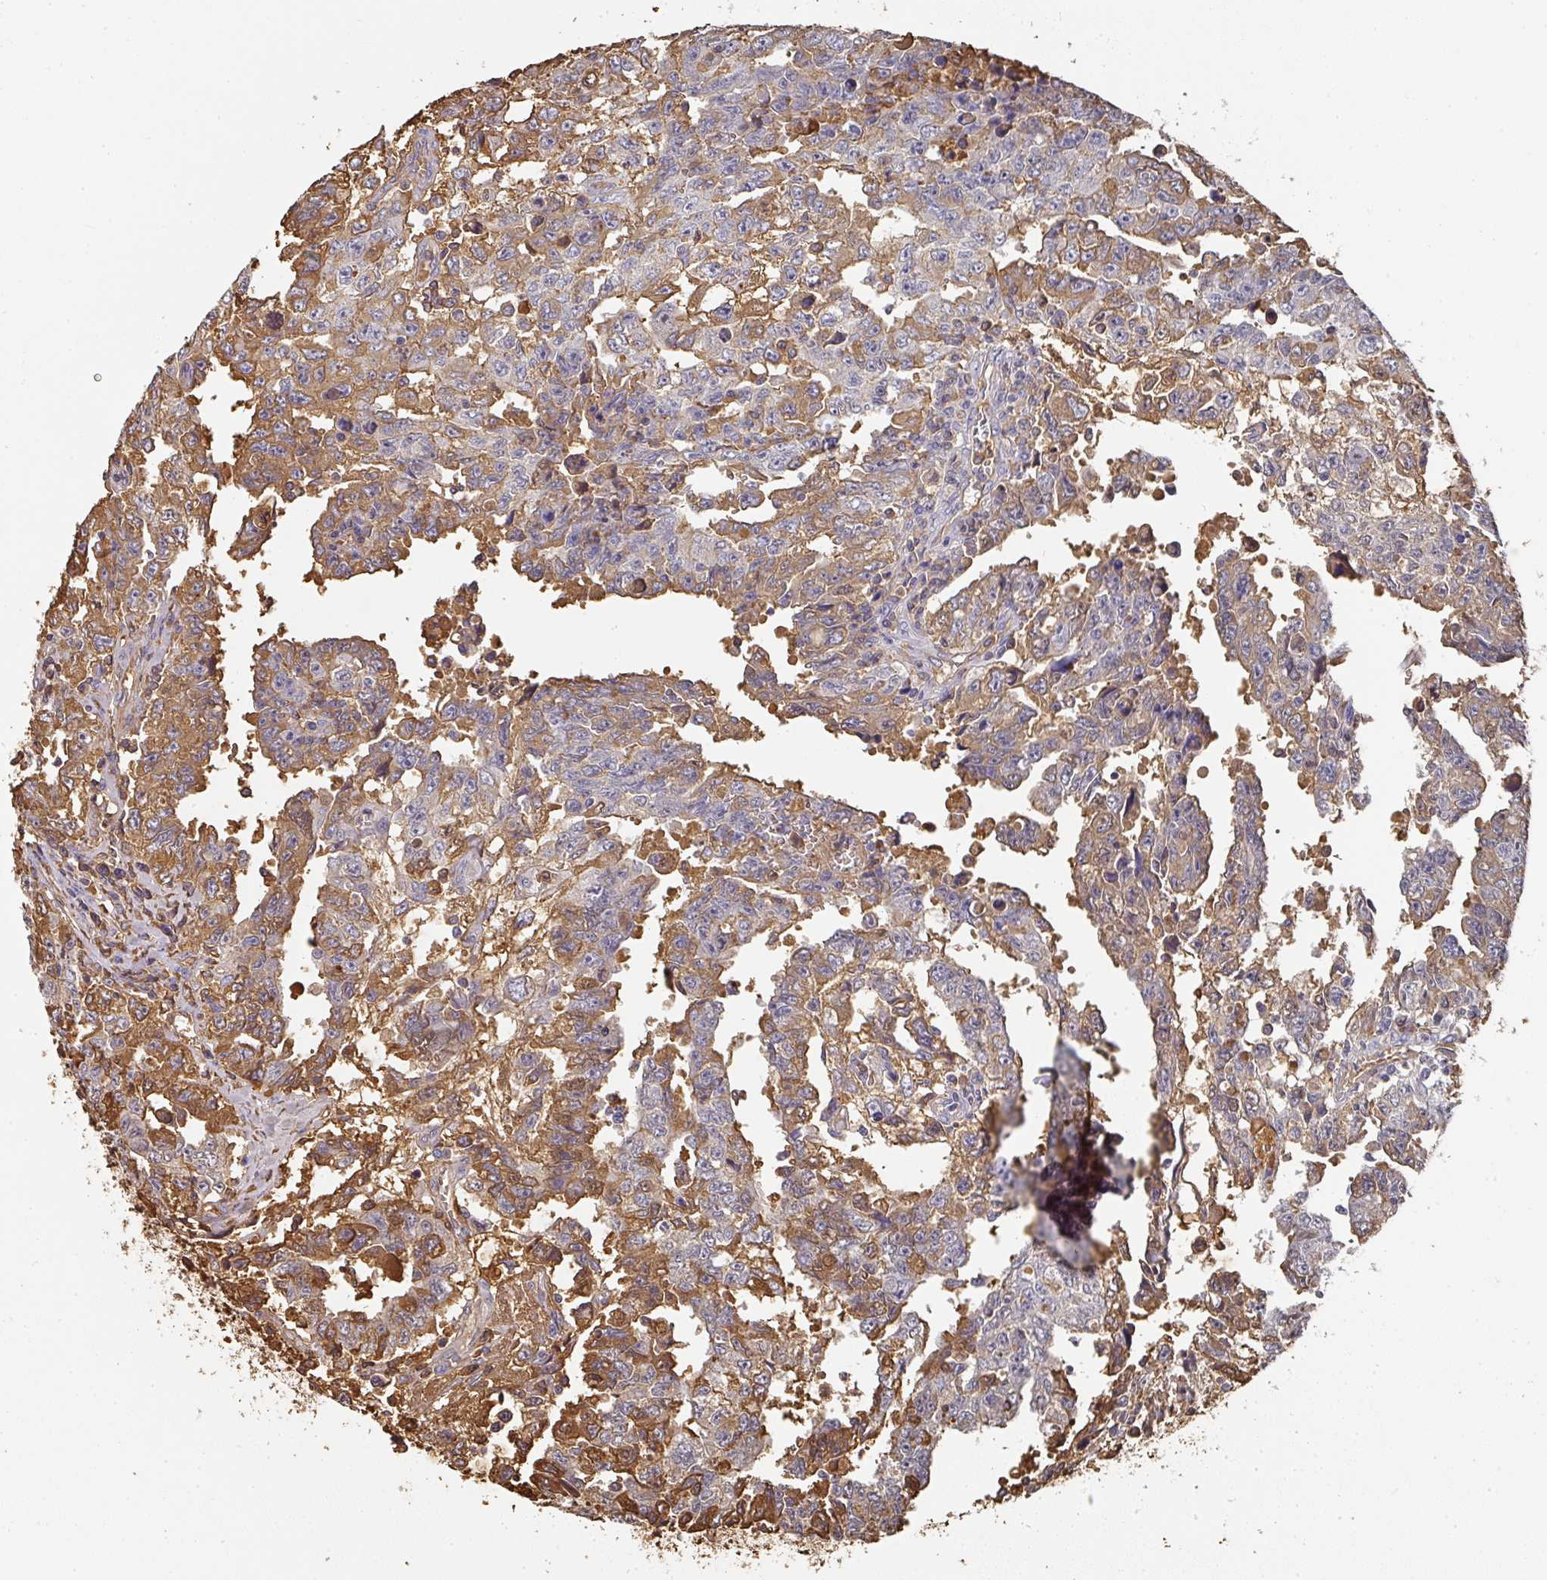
{"staining": {"intensity": "moderate", "quantity": "25%-75%", "location": "cytoplasmic/membranous"}, "tissue": "testis cancer", "cell_type": "Tumor cells", "image_type": "cancer", "snomed": [{"axis": "morphology", "description": "Carcinoma, Embryonal, NOS"}, {"axis": "topography", "description": "Testis"}], "caption": "Protein staining demonstrates moderate cytoplasmic/membranous positivity in approximately 25%-75% of tumor cells in testis cancer.", "gene": "ALB", "patient": {"sex": "male", "age": 24}}